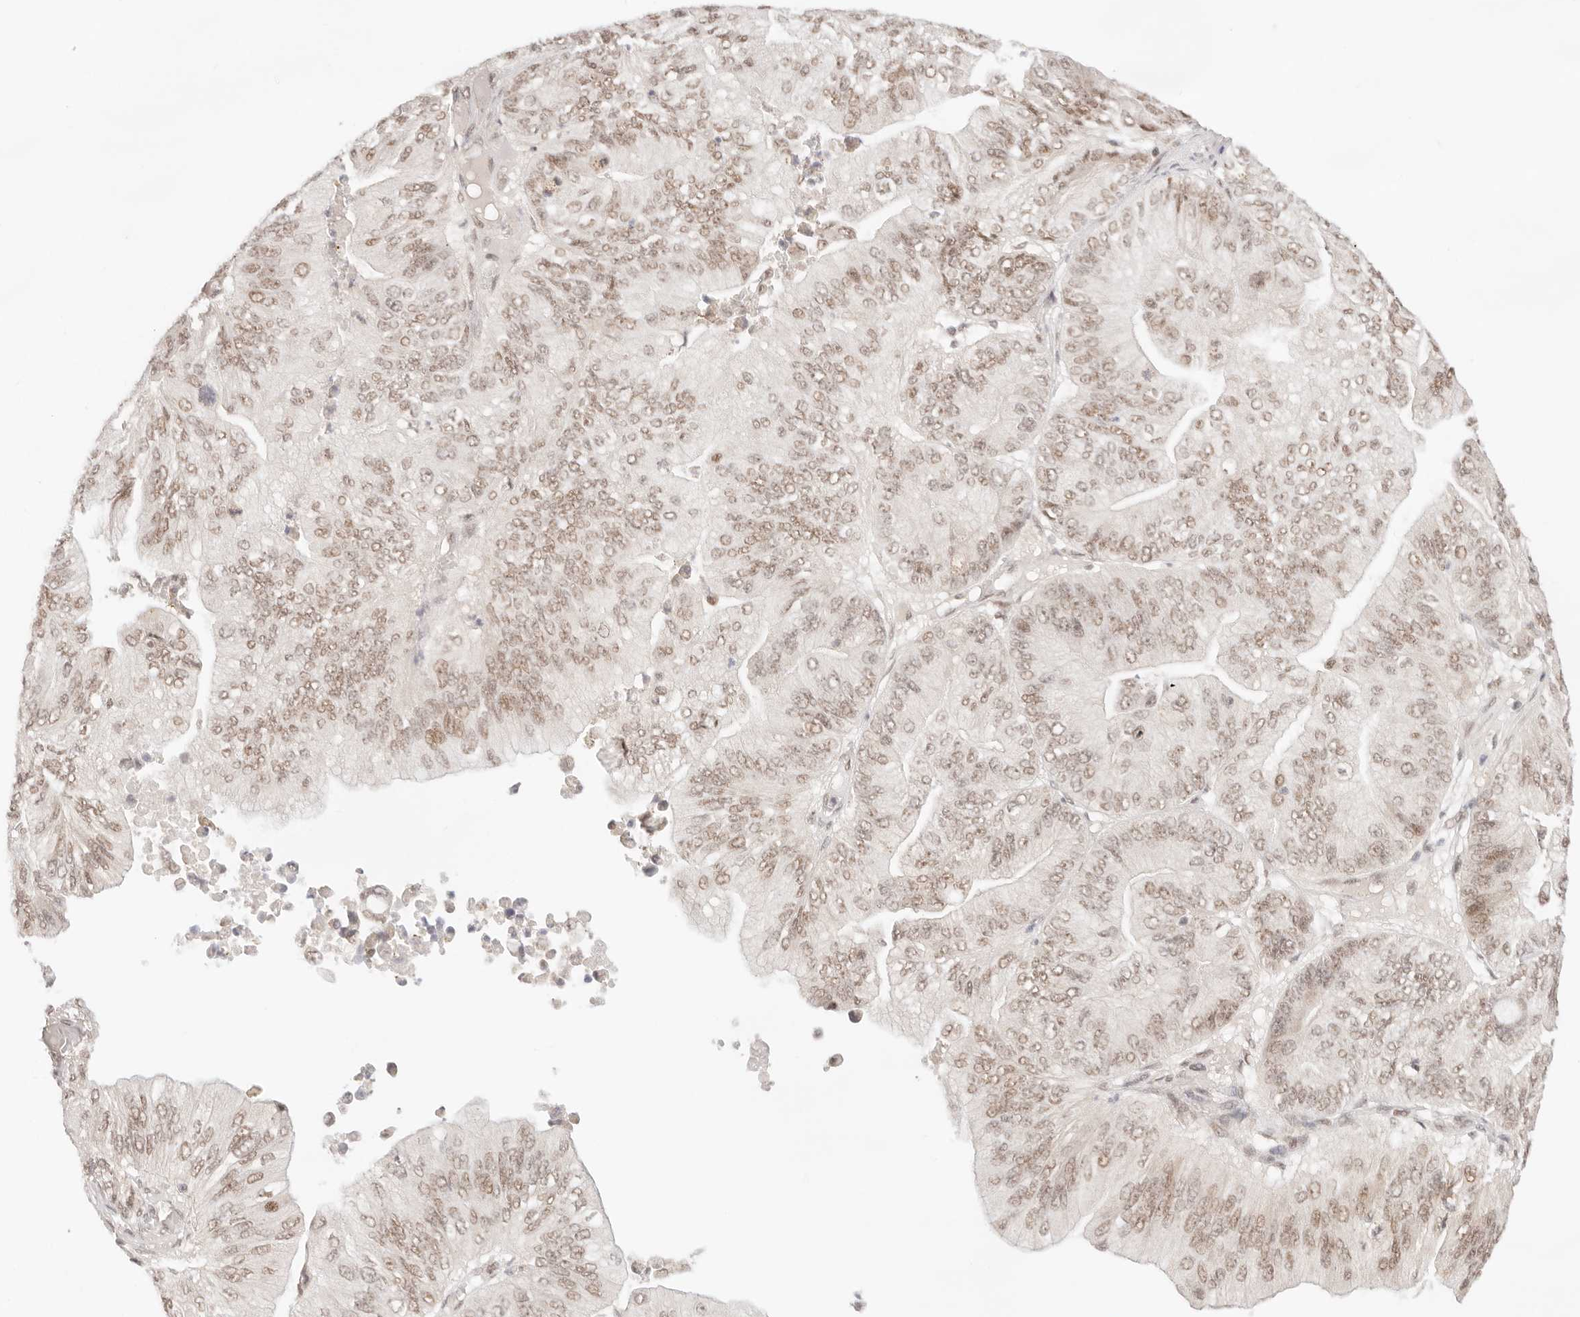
{"staining": {"intensity": "strong", "quantity": "<25%", "location": "nuclear"}, "tissue": "ovarian cancer", "cell_type": "Tumor cells", "image_type": "cancer", "snomed": [{"axis": "morphology", "description": "Cystadenocarcinoma, mucinous, NOS"}, {"axis": "topography", "description": "Ovary"}], "caption": "Strong nuclear expression is seen in about <25% of tumor cells in ovarian cancer. Using DAB (3,3'-diaminobenzidine) (brown) and hematoxylin (blue) stains, captured at high magnification using brightfield microscopy.", "gene": "GTF2E2", "patient": {"sex": "female", "age": 61}}